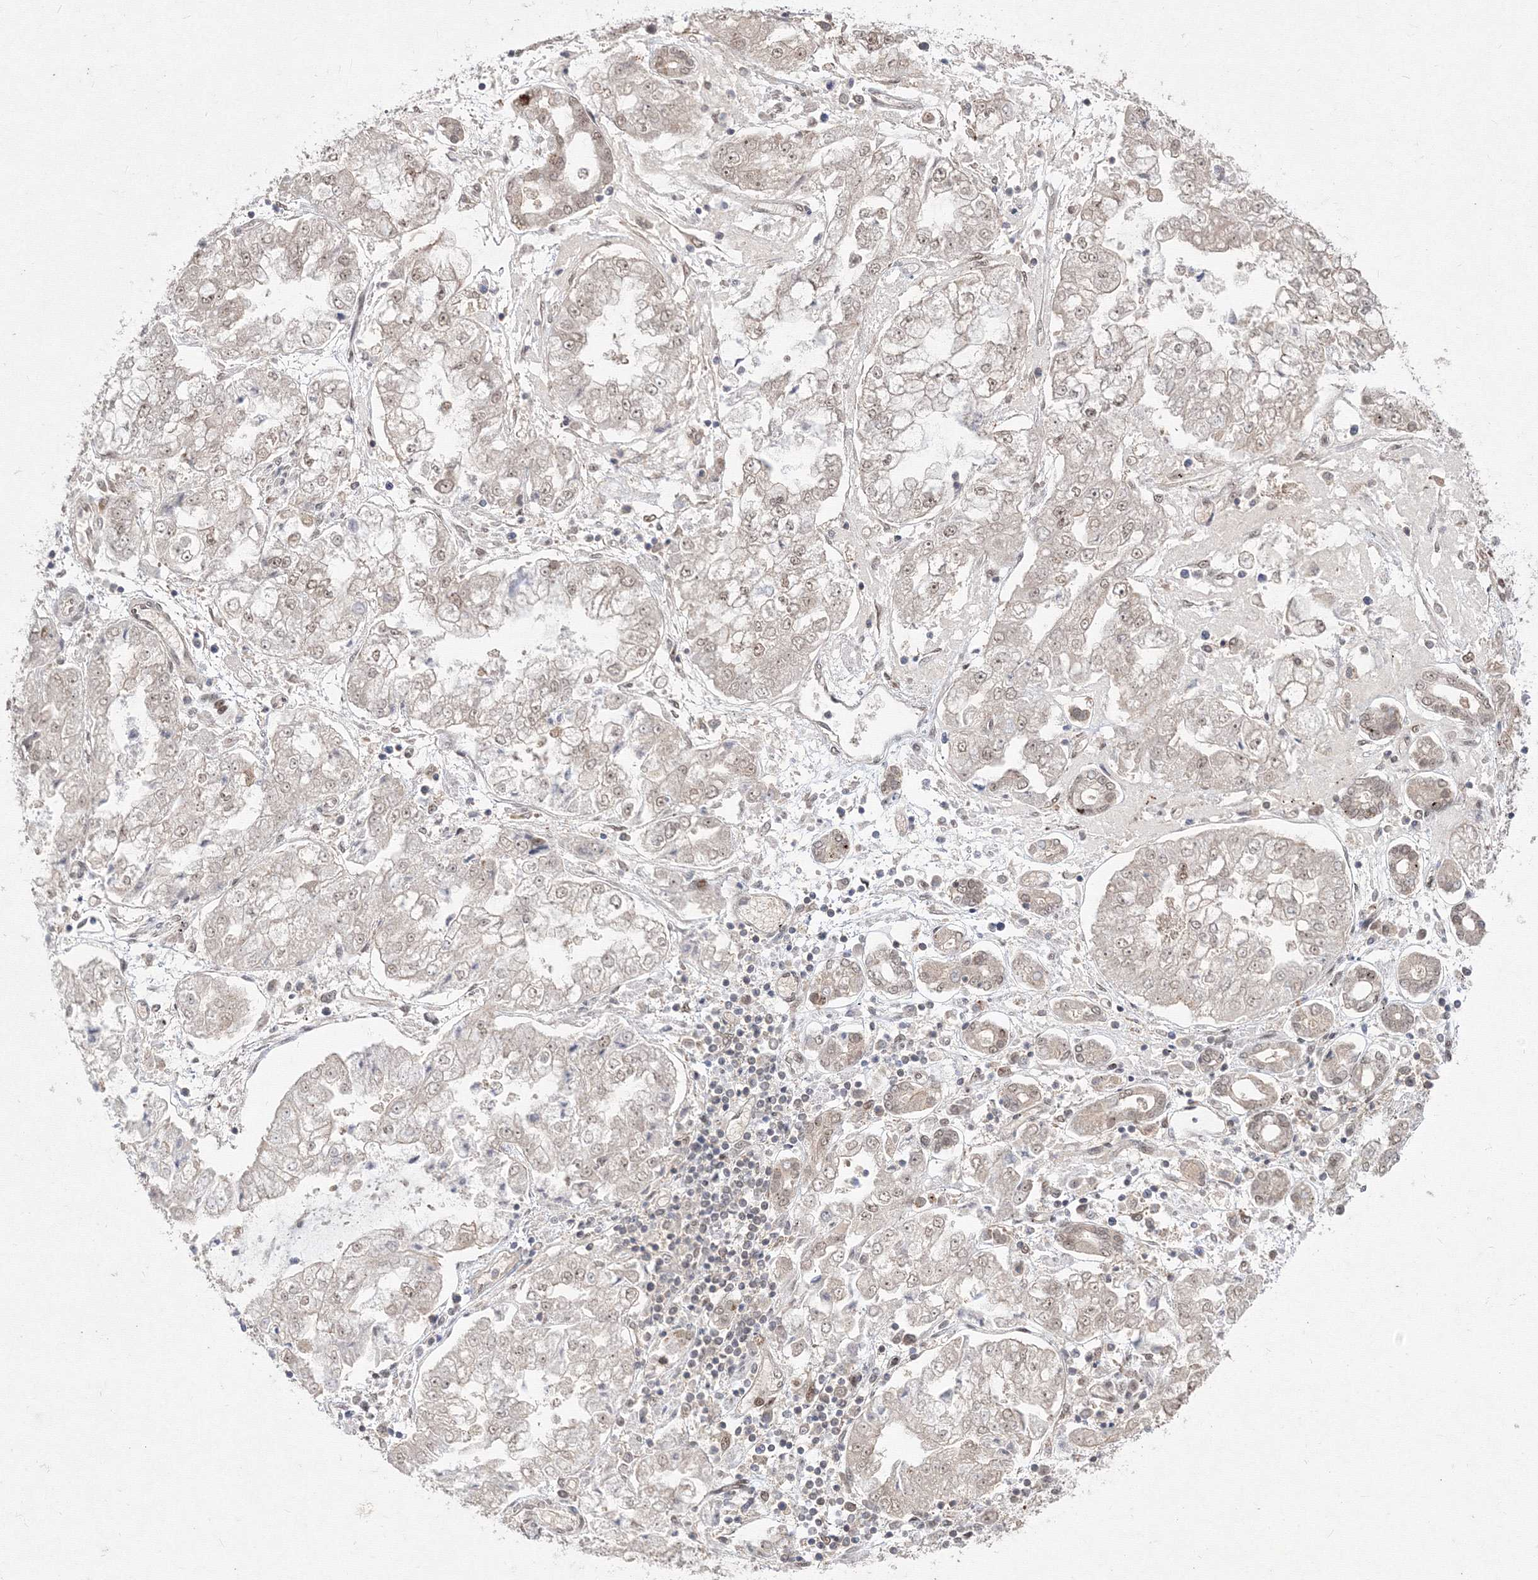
{"staining": {"intensity": "weak", "quantity": "25%-75%", "location": "nuclear"}, "tissue": "stomach cancer", "cell_type": "Tumor cells", "image_type": "cancer", "snomed": [{"axis": "morphology", "description": "Adenocarcinoma, NOS"}, {"axis": "topography", "description": "Stomach"}], "caption": "Brown immunohistochemical staining in human stomach cancer (adenocarcinoma) demonstrates weak nuclear staining in about 25%-75% of tumor cells. (DAB IHC, brown staining for protein, blue staining for nuclei).", "gene": "COPS4", "patient": {"sex": "male", "age": 76}}